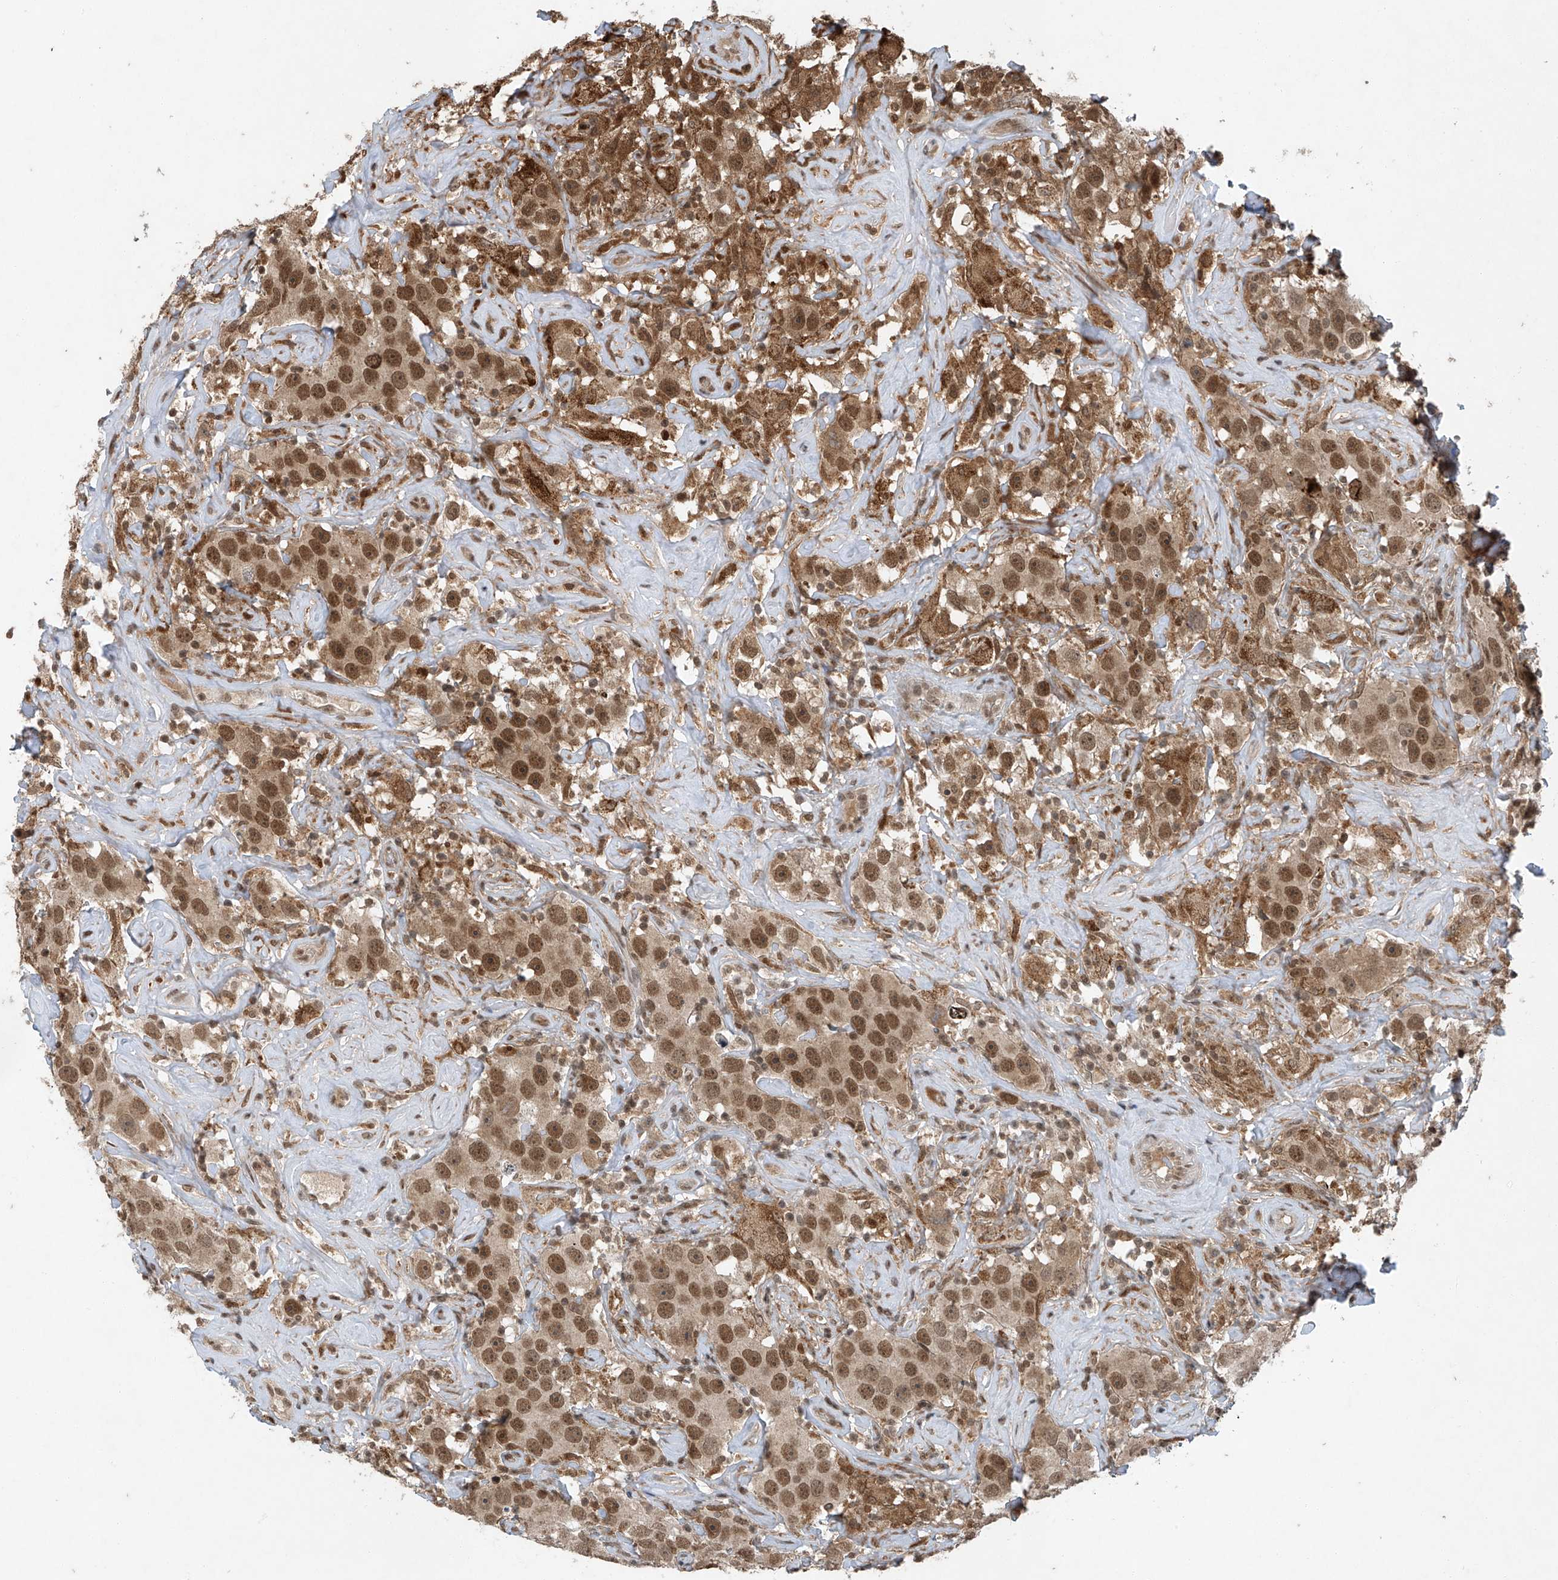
{"staining": {"intensity": "moderate", "quantity": ">75%", "location": "nuclear"}, "tissue": "testis cancer", "cell_type": "Tumor cells", "image_type": "cancer", "snomed": [{"axis": "morphology", "description": "Seminoma, NOS"}, {"axis": "topography", "description": "Testis"}], "caption": "Testis cancer (seminoma) was stained to show a protein in brown. There is medium levels of moderate nuclear staining in approximately >75% of tumor cells.", "gene": "TAF8", "patient": {"sex": "male", "age": 49}}